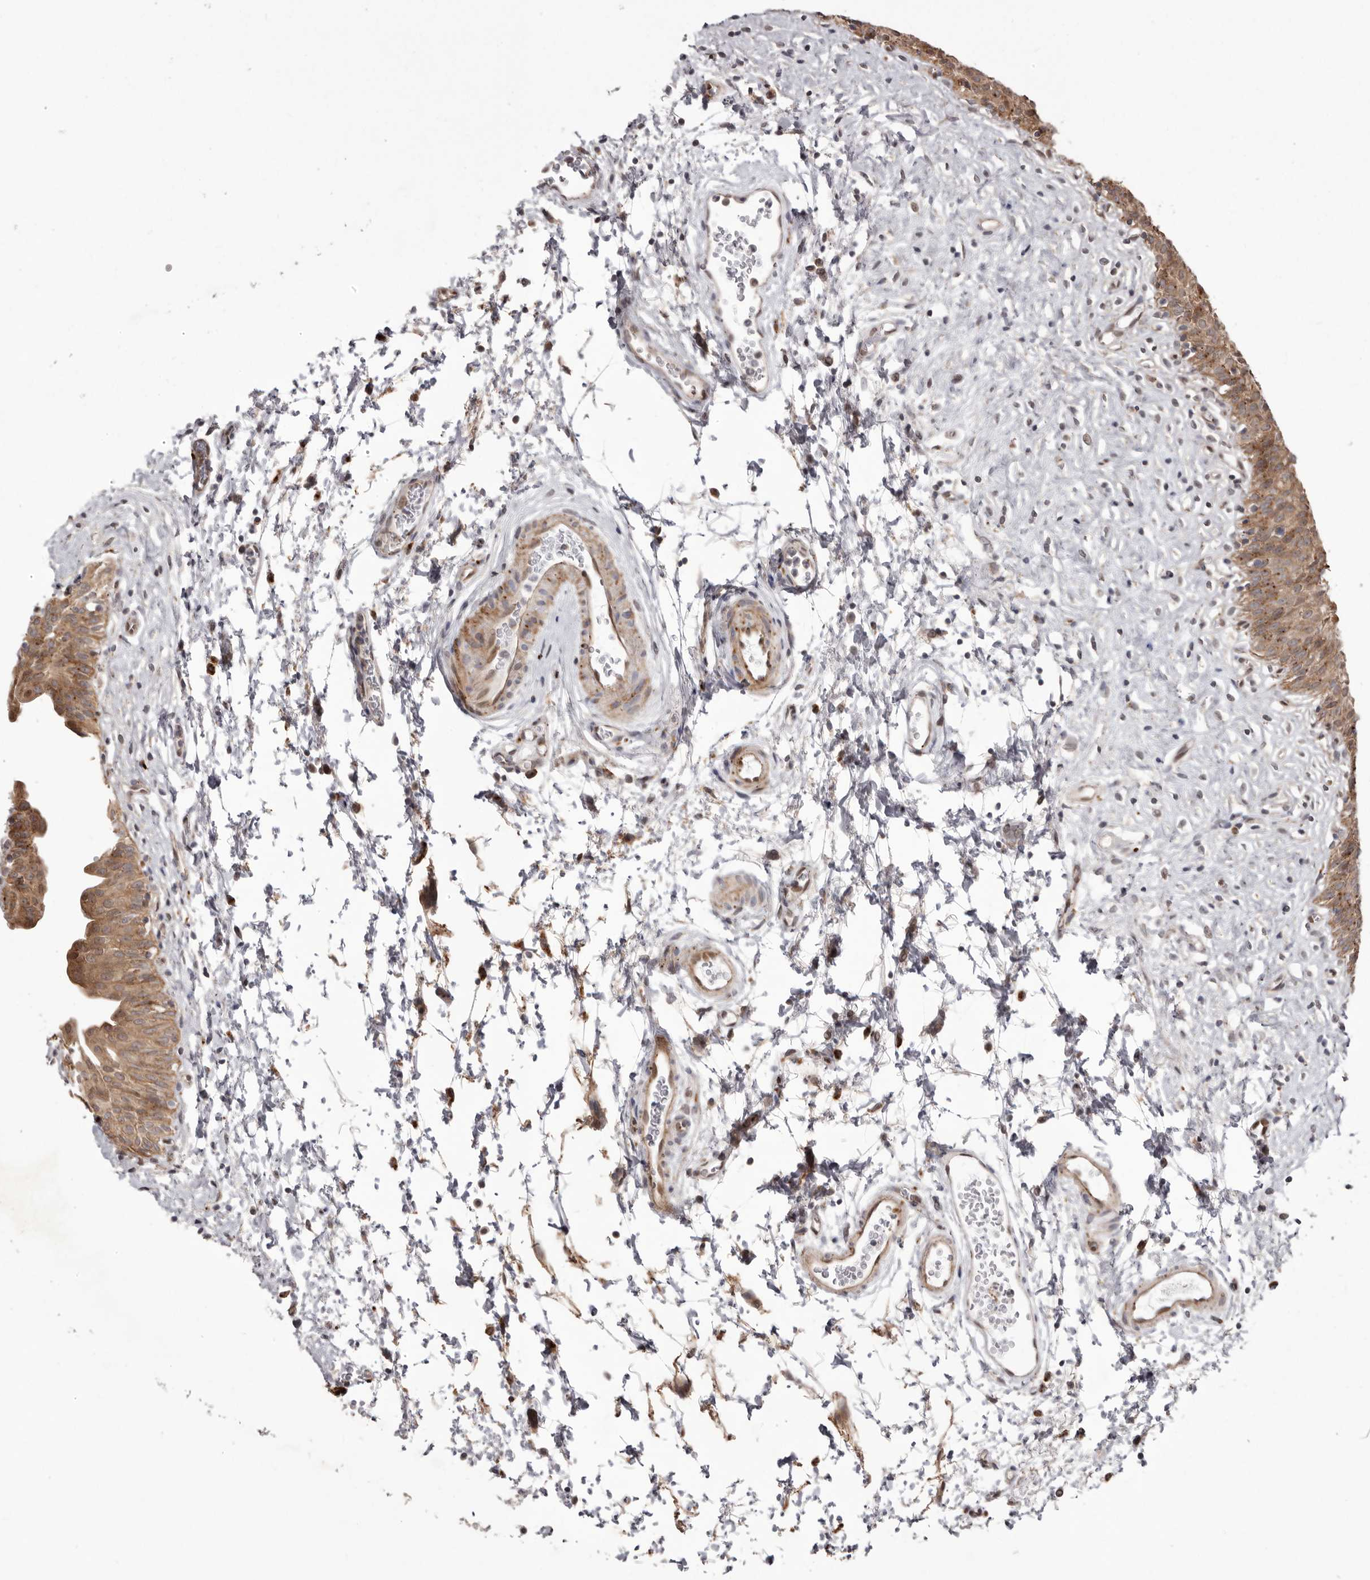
{"staining": {"intensity": "strong", "quantity": ">75%", "location": "cytoplasmic/membranous"}, "tissue": "urinary bladder", "cell_type": "Urothelial cells", "image_type": "normal", "snomed": [{"axis": "morphology", "description": "Normal tissue, NOS"}, {"axis": "topography", "description": "Urinary bladder"}], "caption": "Immunohistochemistry (IHC) of normal human urinary bladder shows high levels of strong cytoplasmic/membranous staining in about >75% of urothelial cells.", "gene": "NUP43", "patient": {"sex": "male", "age": 51}}